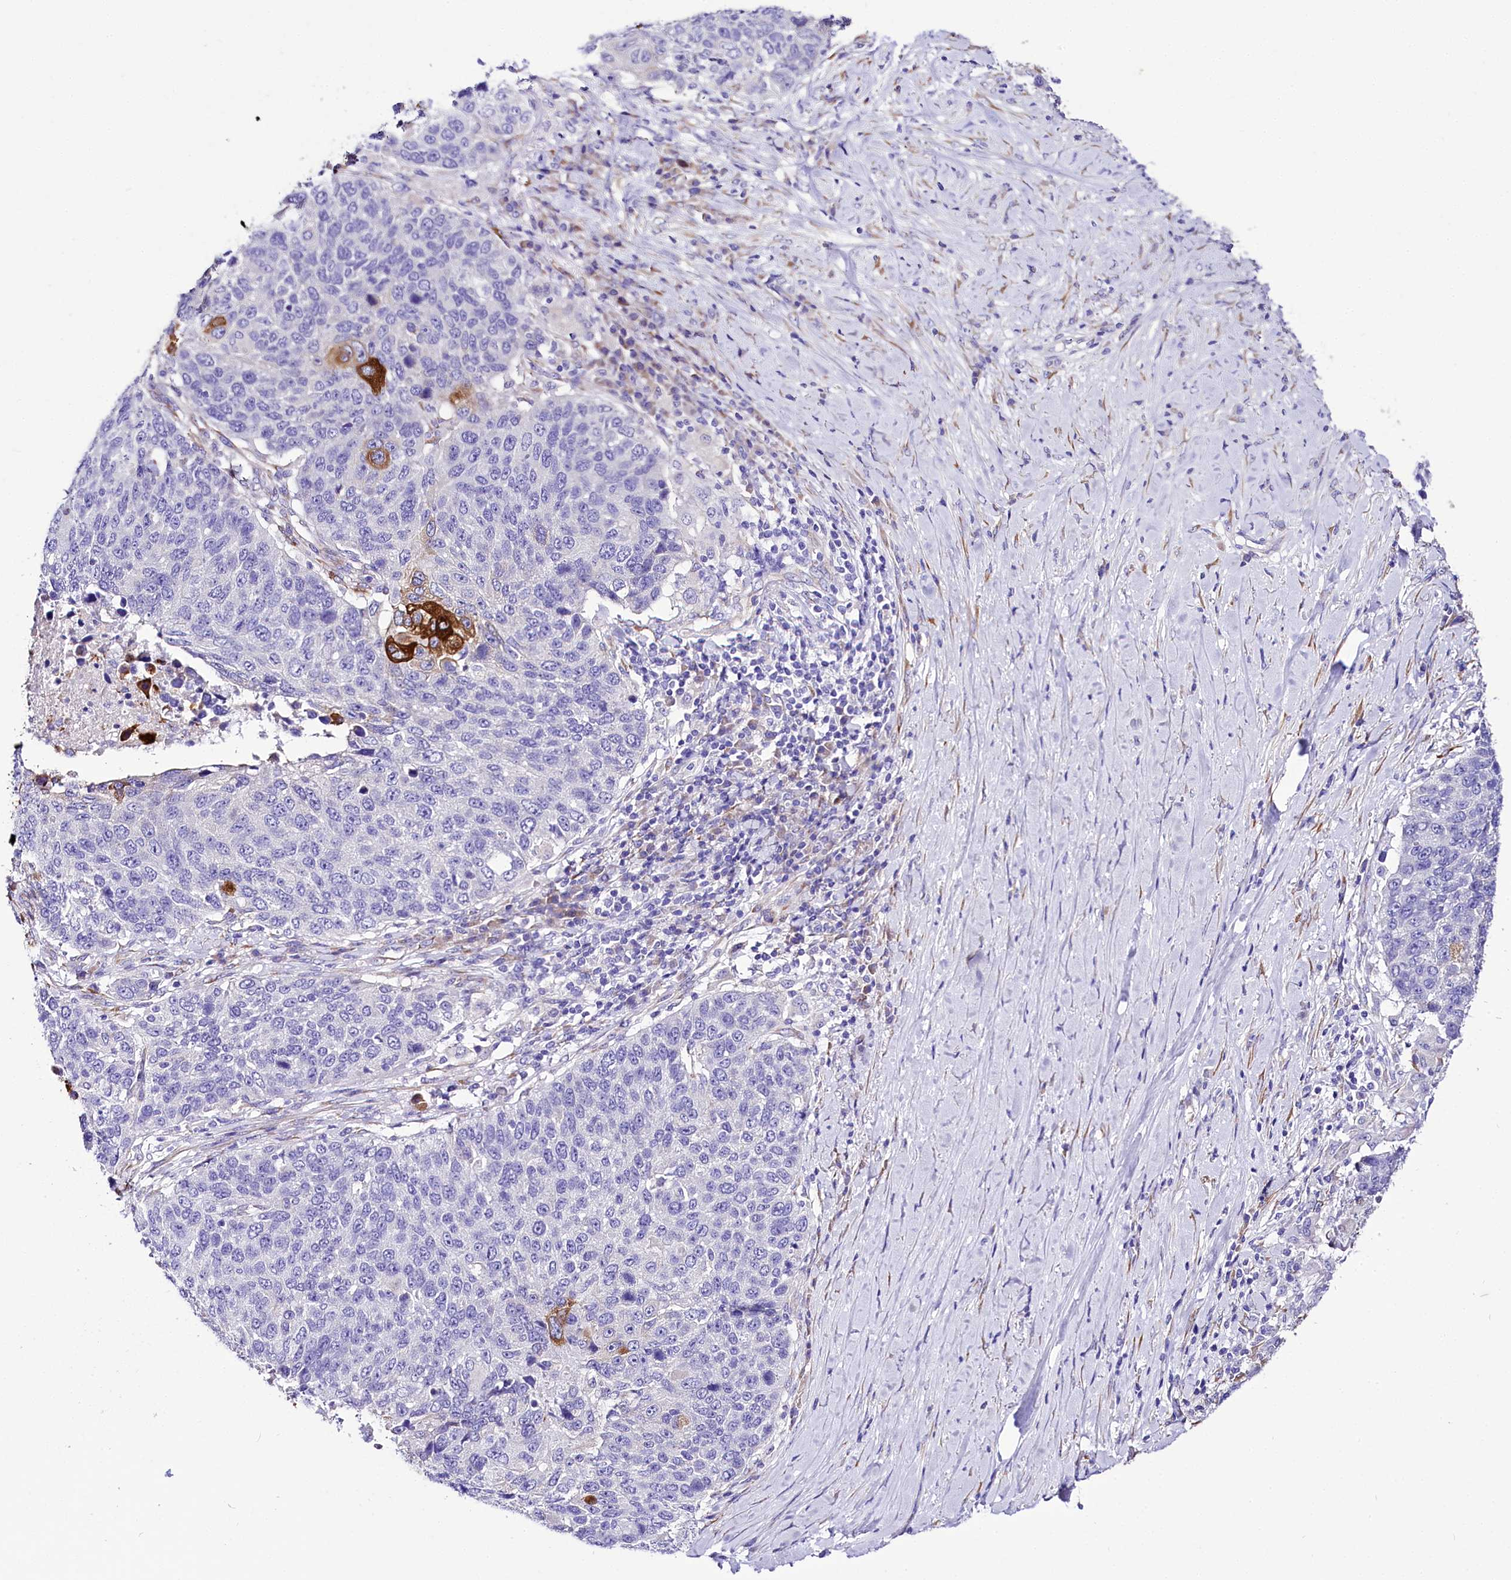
{"staining": {"intensity": "strong", "quantity": "<25%", "location": "cytoplasmic/membranous"}, "tissue": "lung cancer", "cell_type": "Tumor cells", "image_type": "cancer", "snomed": [{"axis": "morphology", "description": "Normal tissue, NOS"}, {"axis": "morphology", "description": "Squamous cell carcinoma, NOS"}, {"axis": "topography", "description": "Lymph node"}, {"axis": "topography", "description": "Lung"}], "caption": "IHC staining of lung cancer, which displays medium levels of strong cytoplasmic/membranous positivity in approximately <25% of tumor cells indicating strong cytoplasmic/membranous protein staining. The staining was performed using DAB (3,3'-diaminobenzidine) (brown) for protein detection and nuclei were counterstained in hematoxylin (blue).", "gene": "A2ML1", "patient": {"sex": "male", "age": 66}}